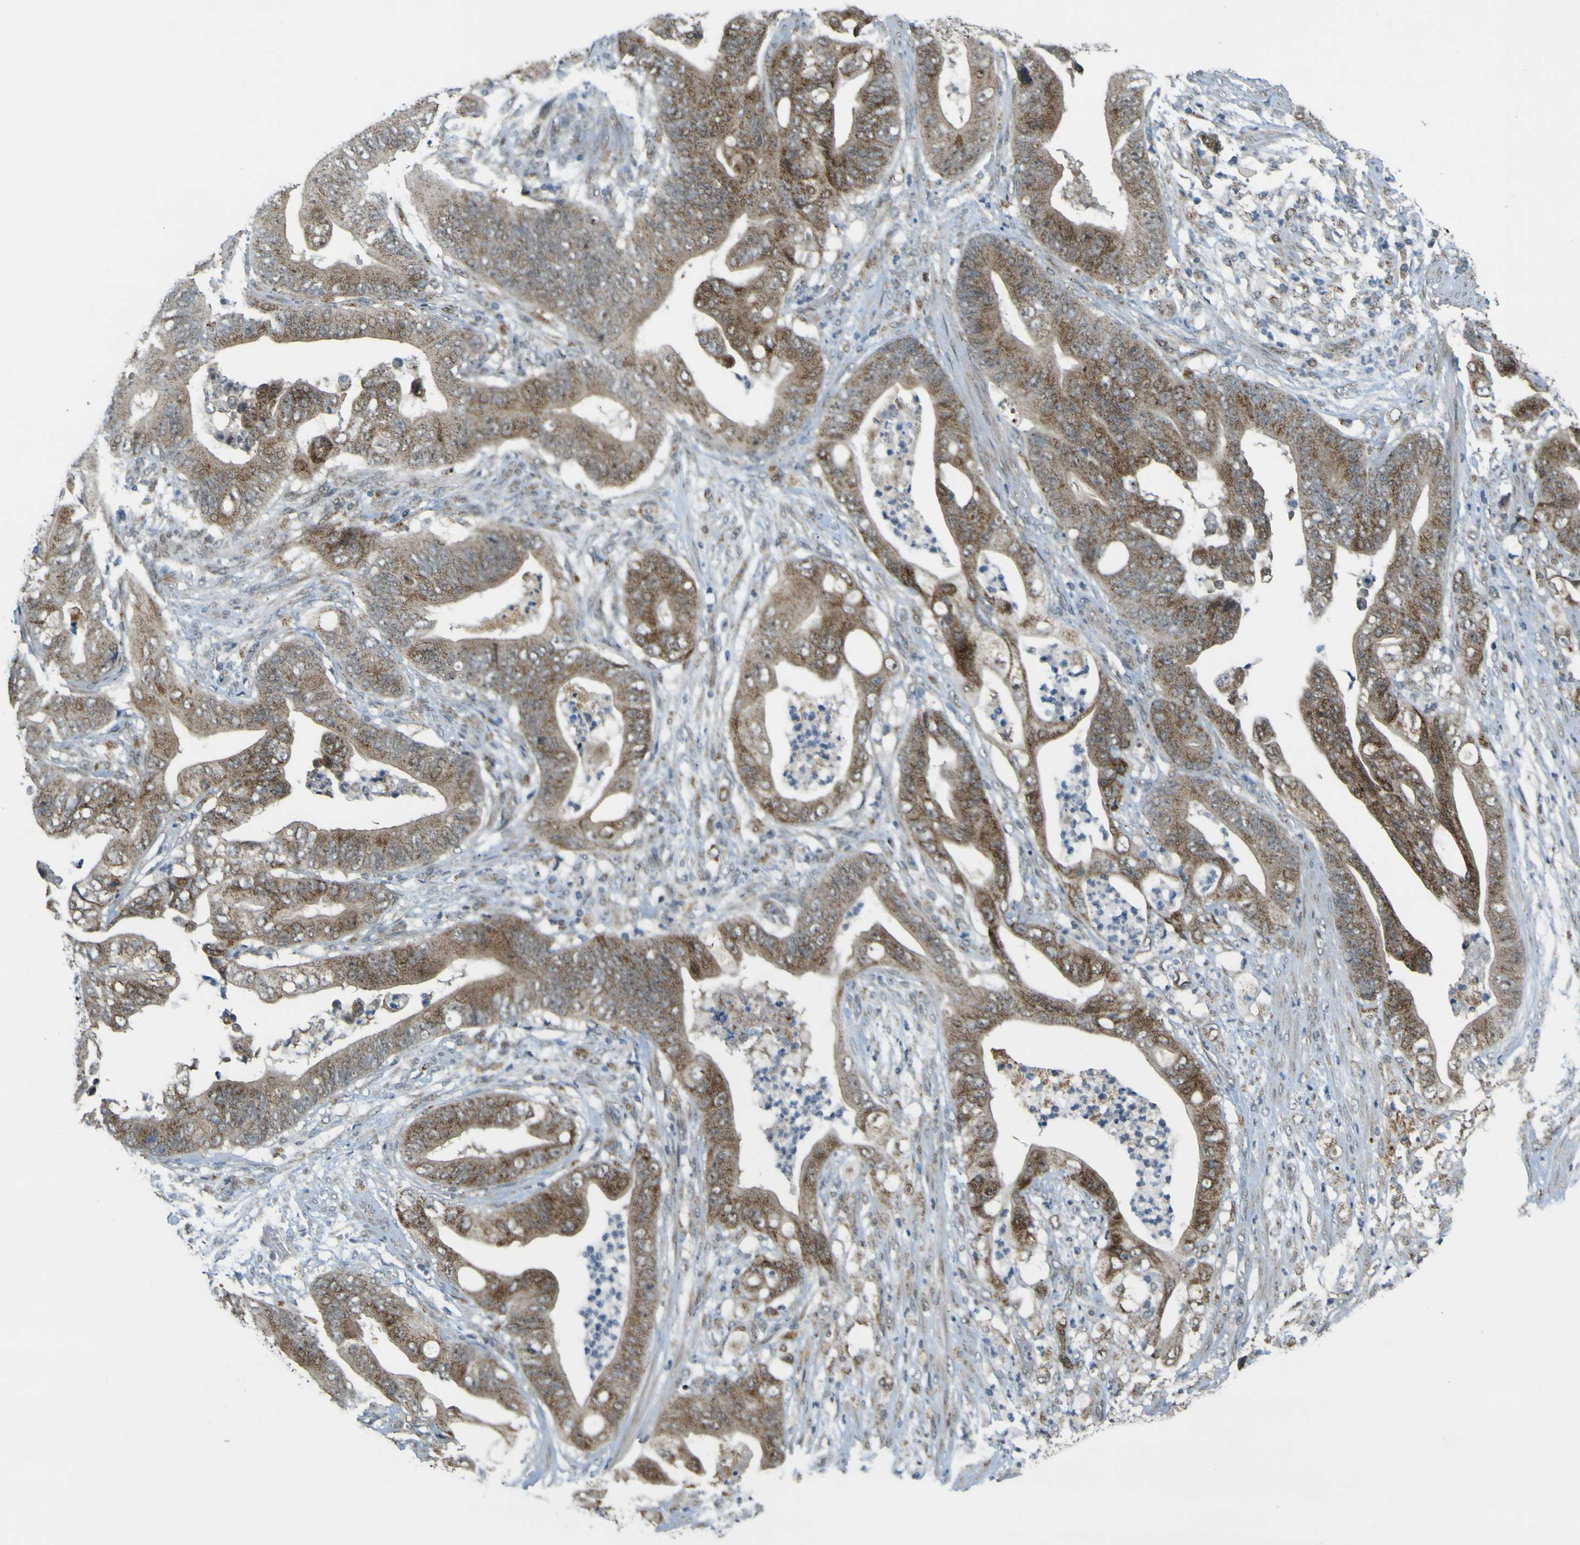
{"staining": {"intensity": "moderate", "quantity": ">75%", "location": "cytoplasmic/membranous"}, "tissue": "stomach cancer", "cell_type": "Tumor cells", "image_type": "cancer", "snomed": [{"axis": "morphology", "description": "Adenocarcinoma, NOS"}, {"axis": "topography", "description": "Stomach"}], "caption": "IHC photomicrograph of stomach cancer (adenocarcinoma) stained for a protein (brown), which reveals medium levels of moderate cytoplasmic/membranous expression in about >75% of tumor cells.", "gene": "ACBD5", "patient": {"sex": "female", "age": 73}}